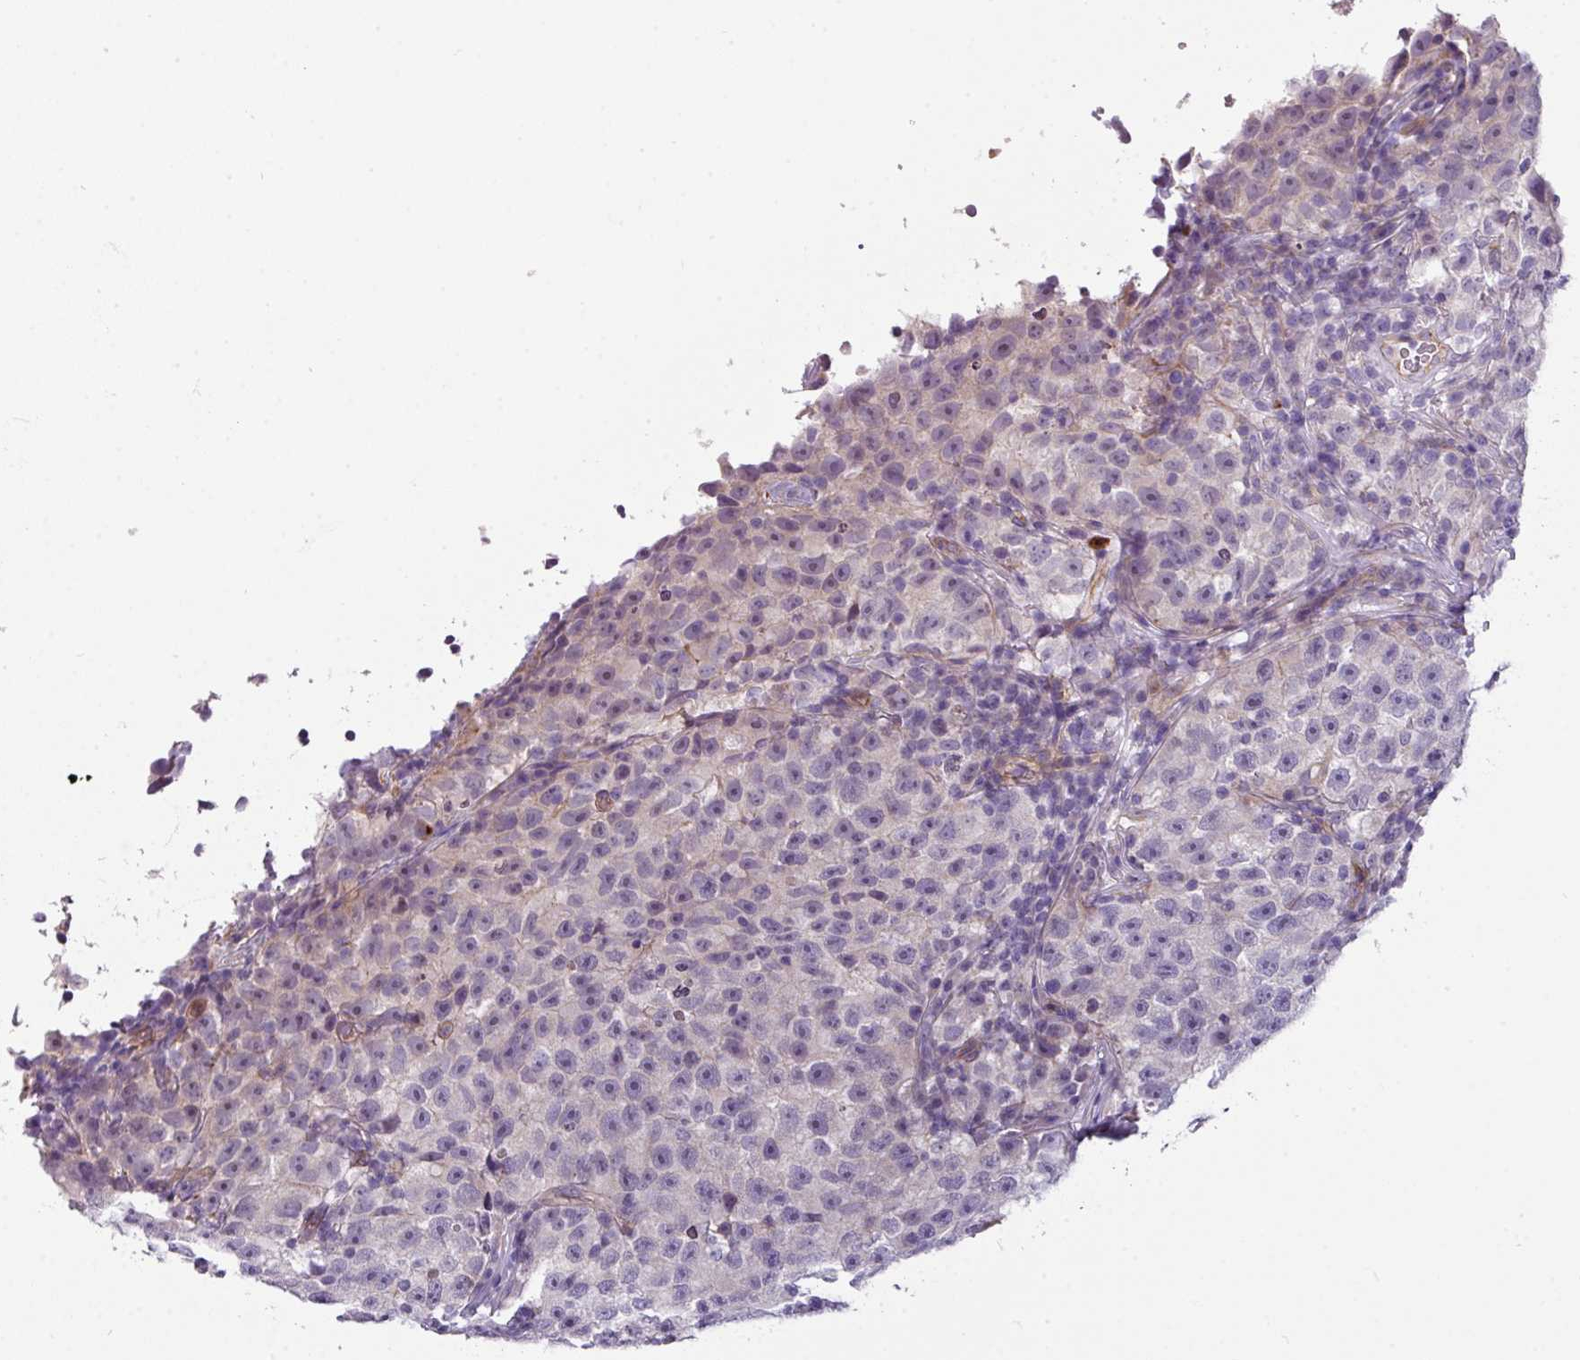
{"staining": {"intensity": "negative", "quantity": "none", "location": "none"}, "tissue": "testis cancer", "cell_type": "Tumor cells", "image_type": "cancer", "snomed": [{"axis": "morphology", "description": "Seminoma, NOS"}, {"axis": "topography", "description": "Testis"}], "caption": "Human testis cancer stained for a protein using IHC demonstrates no positivity in tumor cells.", "gene": "BUD23", "patient": {"sex": "male", "age": 22}}